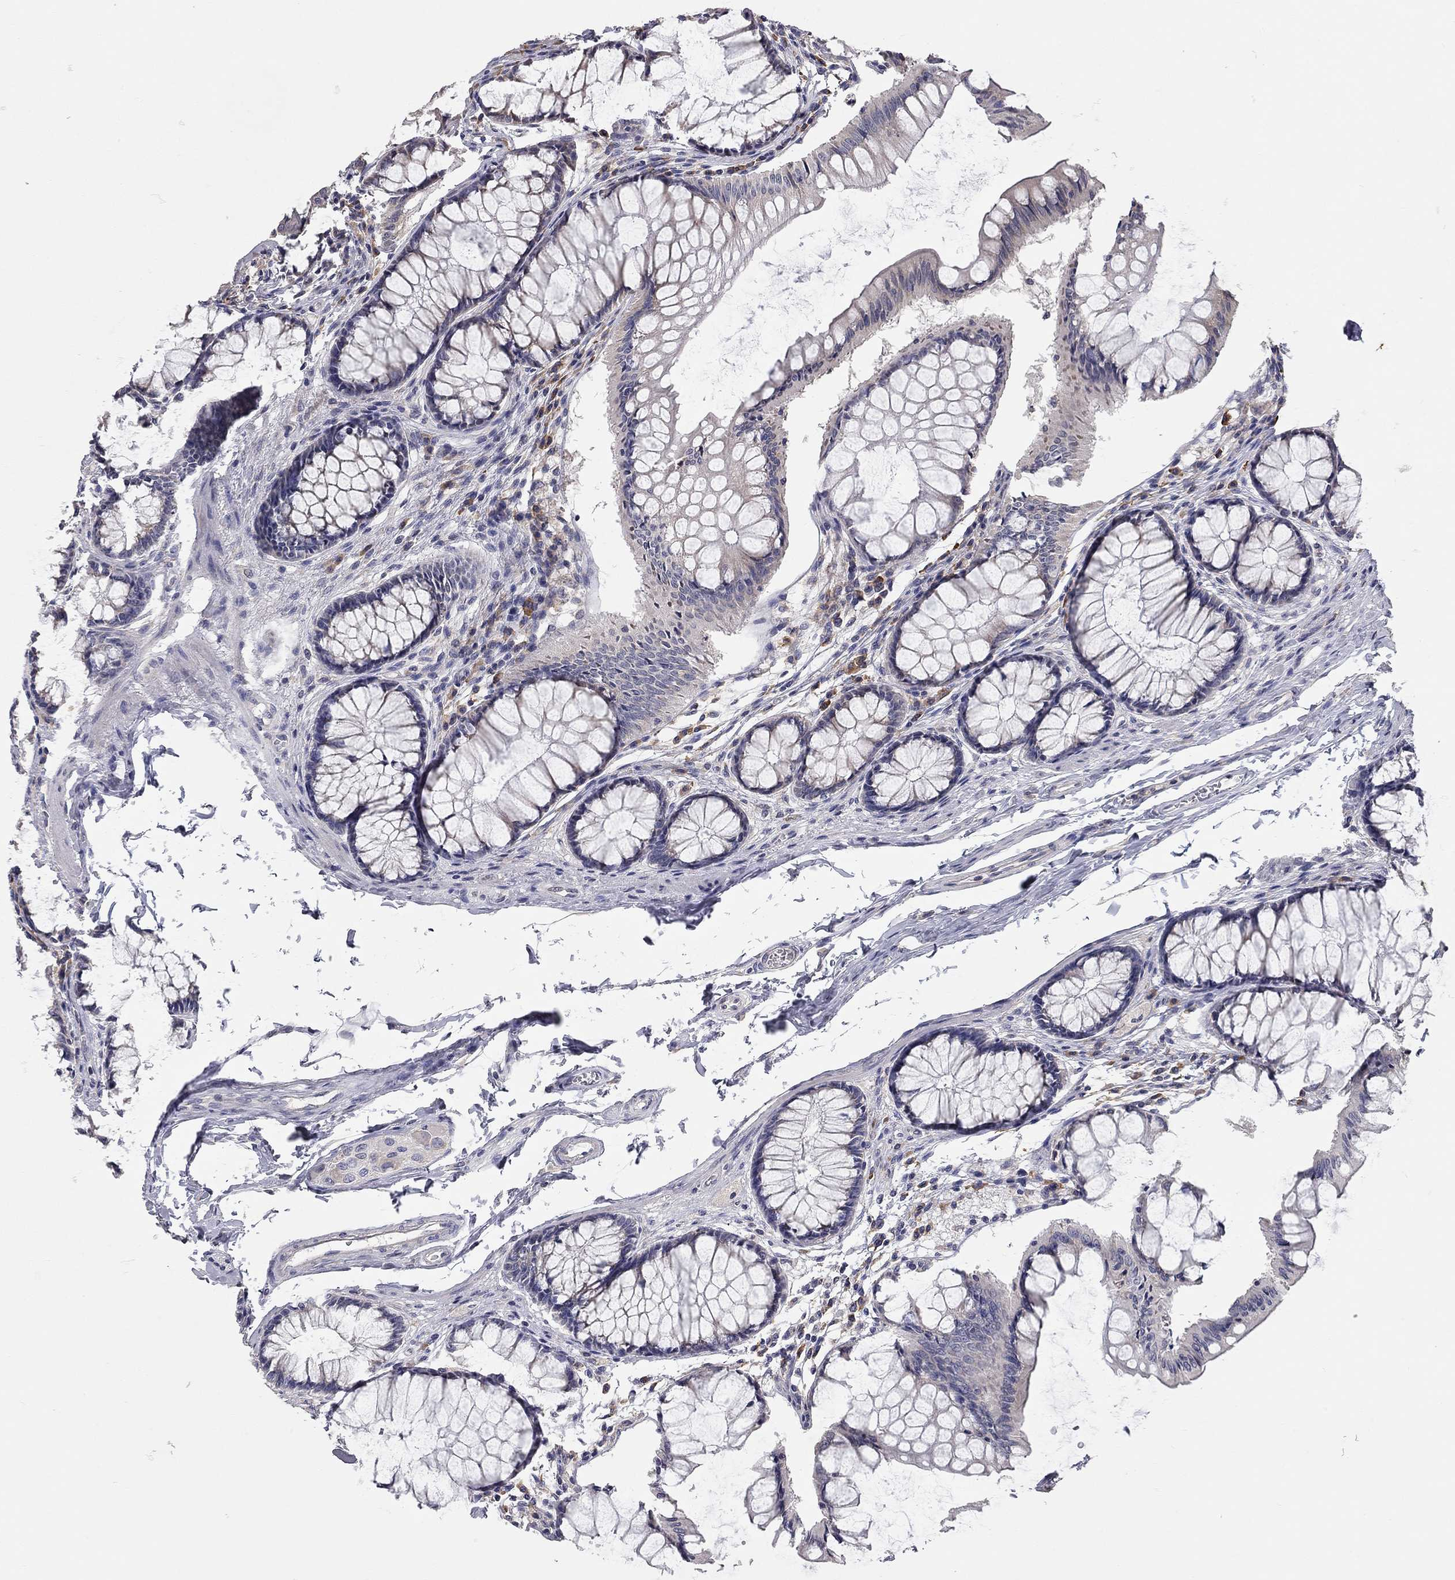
{"staining": {"intensity": "negative", "quantity": "none", "location": "none"}, "tissue": "colon", "cell_type": "Endothelial cells", "image_type": "normal", "snomed": [{"axis": "morphology", "description": "Normal tissue, NOS"}, {"axis": "topography", "description": "Colon"}], "caption": "Normal colon was stained to show a protein in brown. There is no significant positivity in endothelial cells. Nuclei are stained in blue.", "gene": "XAGE2", "patient": {"sex": "female", "age": 65}}